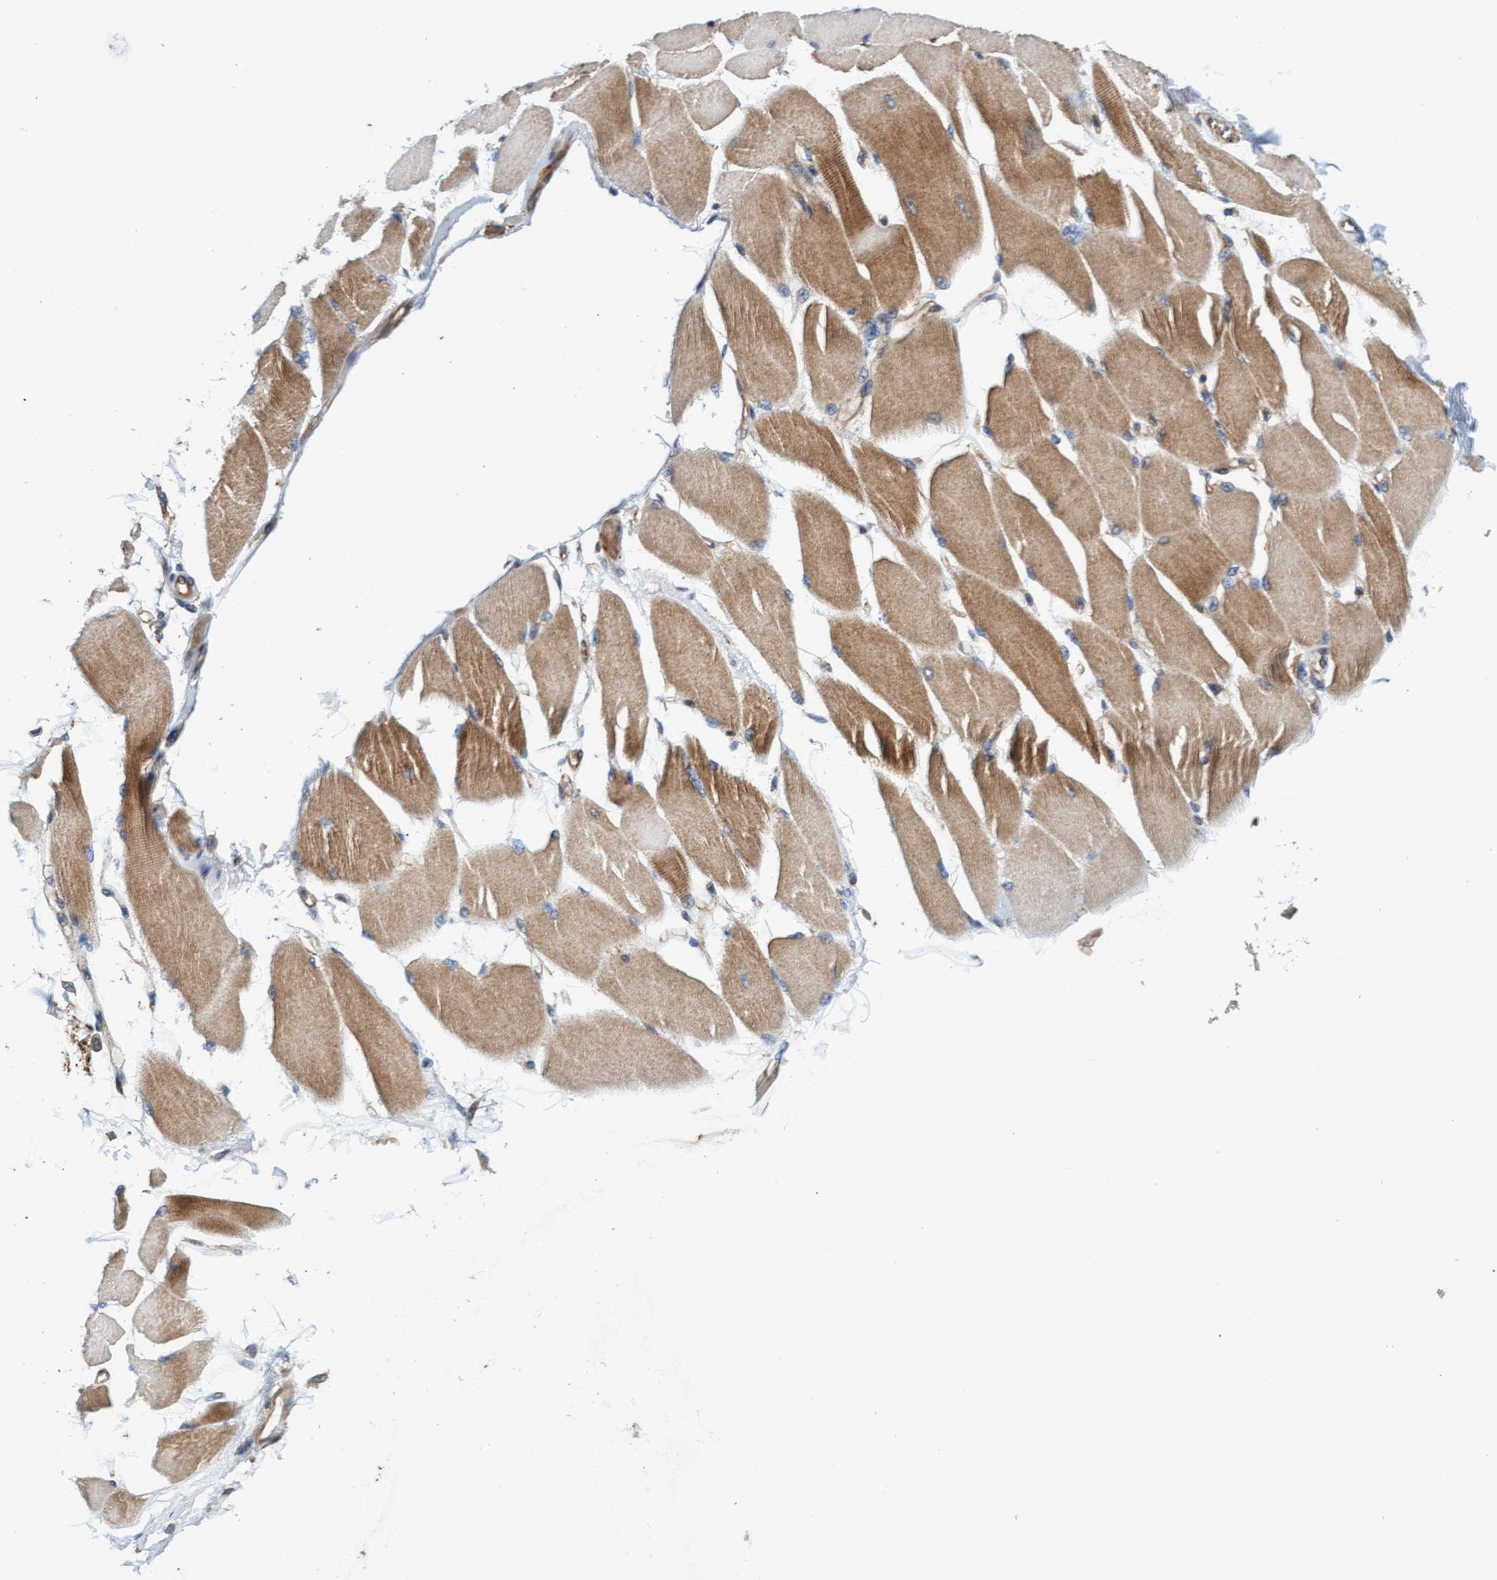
{"staining": {"intensity": "moderate", "quantity": ">75%", "location": "cytoplasmic/membranous"}, "tissue": "skeletal muscle", "cell_type": "Myocytes", "image_type": "normal", "snomed": [{"axis": "morphology", "description": "Normal tissue, NOS"}, {"axis": "topography", "description": "Skeletal muscle"}, {"axis": "topography", "description": "Peripheral nerve tissue"}], "caption": "Unremarkable skeletal muscle reveals moderate cytoplasmic/membranous positivity in about >75% of myocytes Using DAB (3,3'-diaminobenzidine) (brown) and hematoxylin (blue) stains, captured at high magnification using brightfield microscopy..", "gene": "FMNL3", "patient": {"sex": "female", "age": 84}}